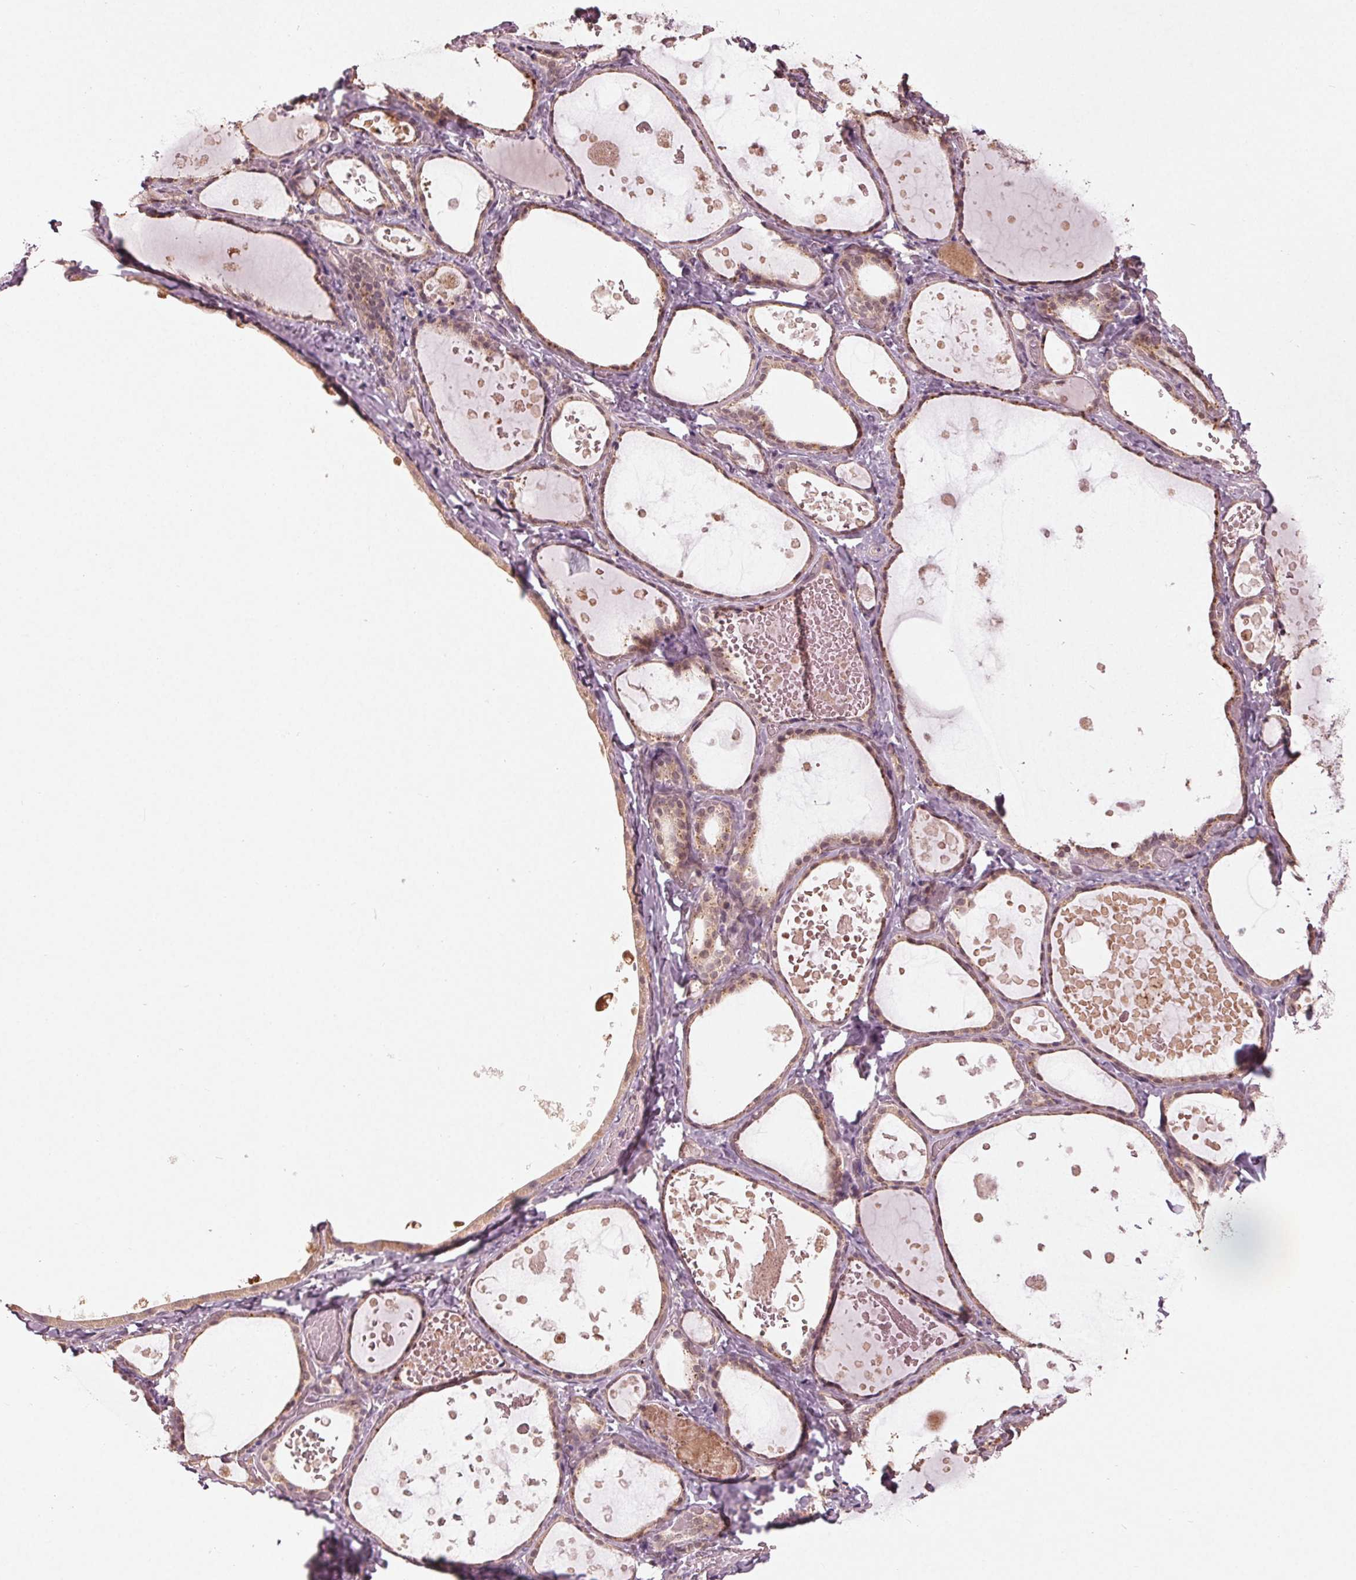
{"staining": {"intensity": "moderate", "quantity": "<25%", "location": "cytoplasmic/membranous,nuclear"}, "tissue": "thyroid gland", "cell_type": "Glandular cells", "image_type": "normal", "snomed": [{"axis": "morphology", "description": "Normal tissue, NOS"}, {"axis": "topography", "description": "Thyroid gland"}], "caption": "Protein staining shows moderate cytoplasmic/membranous,nuclear staining in about <25% of glandular cells in normal thyroid gland. (DAB (3,3'-diaminobenzidine) IHC, brown staining for protein, blue staining for nuclei).", "gene": "ZNF605", "patient": {"sex": "female", "age": 56}}